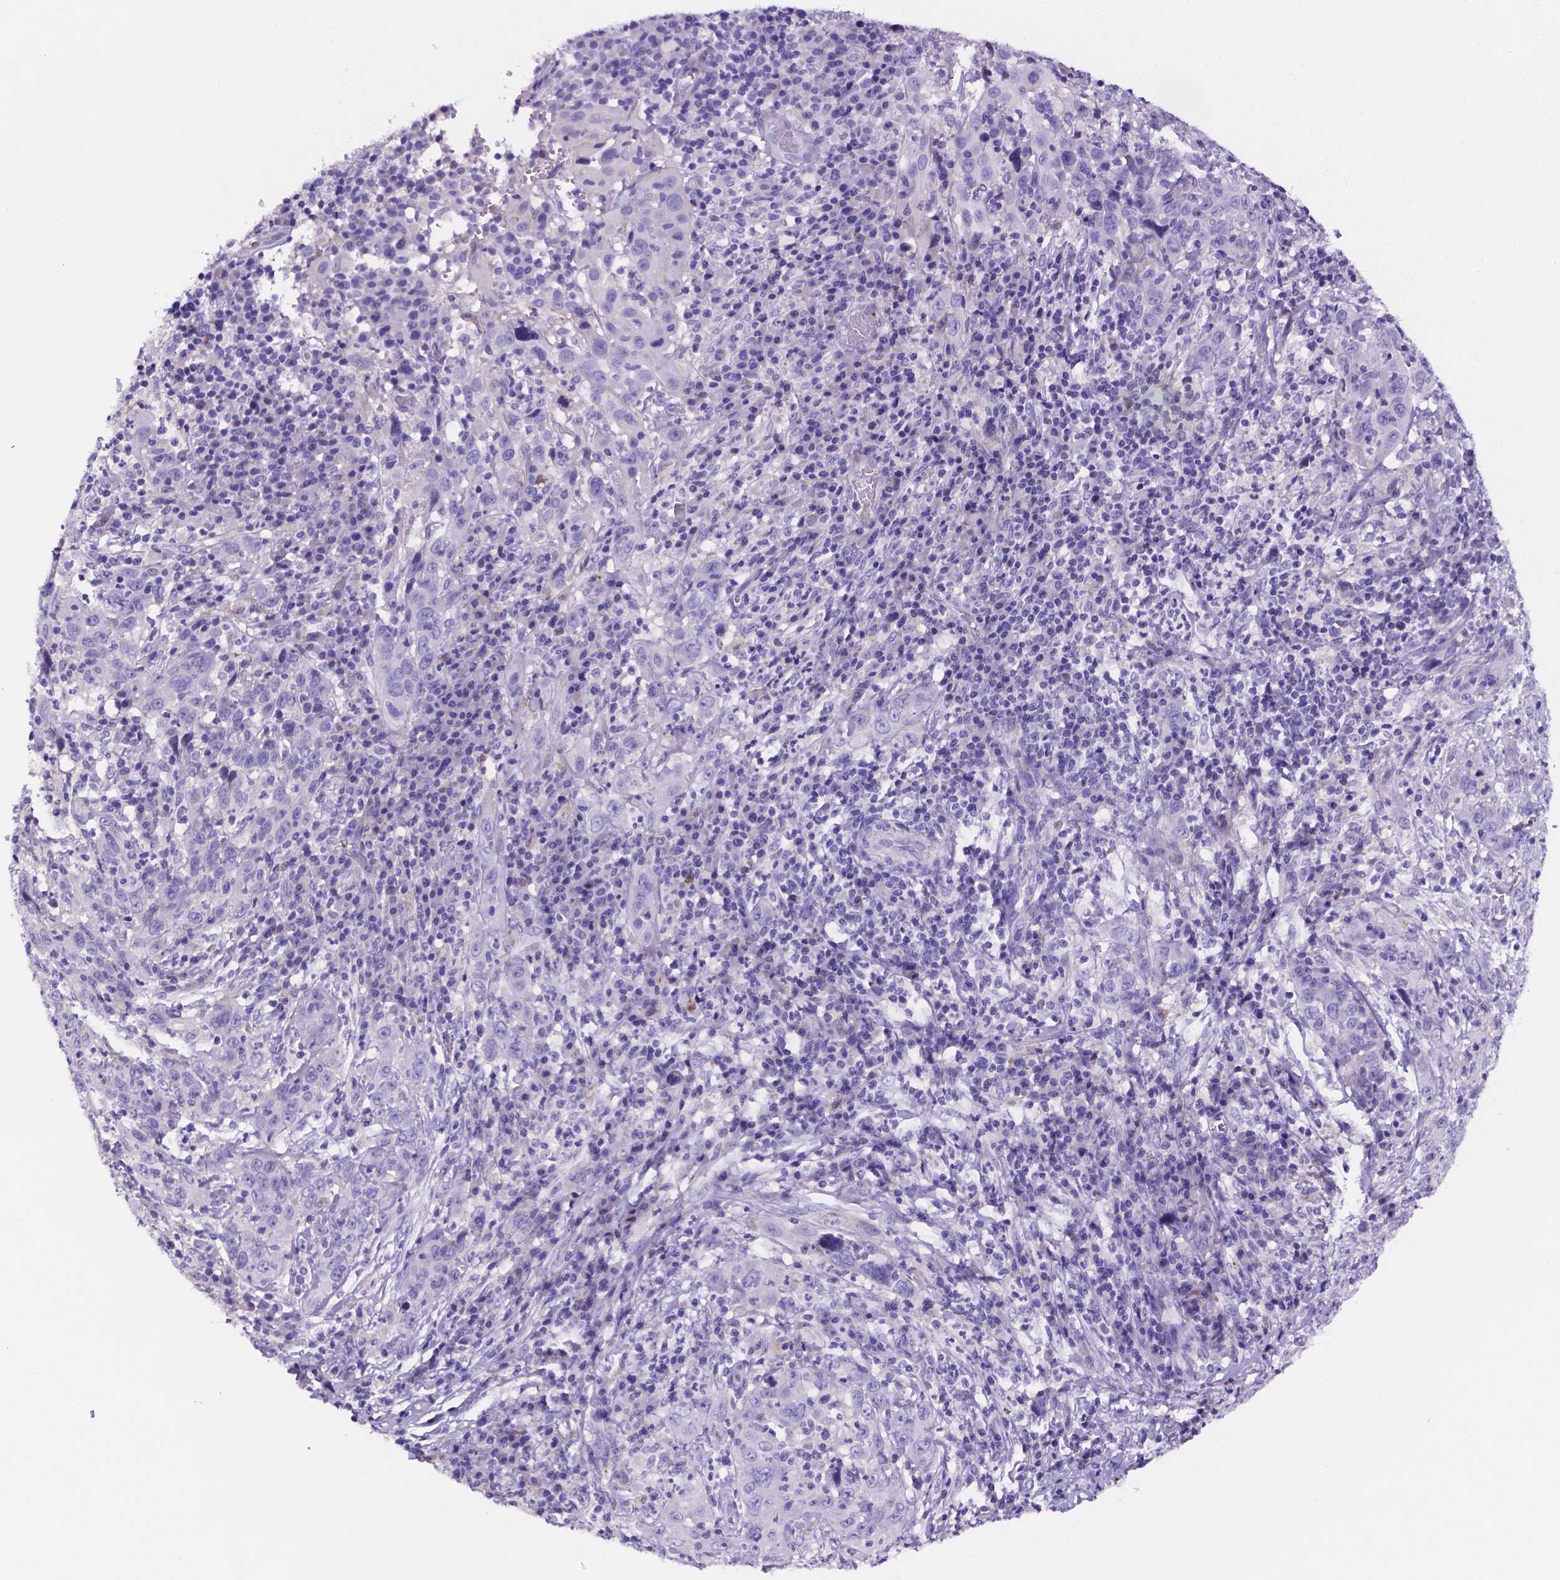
{"staining": {"intensity": "negative", "quantity": "none", "location": "none"}, "tissue": "breast cancer", "cell_type": "Tumor cells", "image_type": "cancer", "snomed": [{"axis": "morphology", "description": "Duct carcinoma"}, {"axis": "topography", "description": "Breast"}], "caption": "Tumor cells are negative for brown protein staining in breast infiltrating ductal carcinoma.", "gene": "NRGN", "patient": {"sex": "female", "age": 84}}